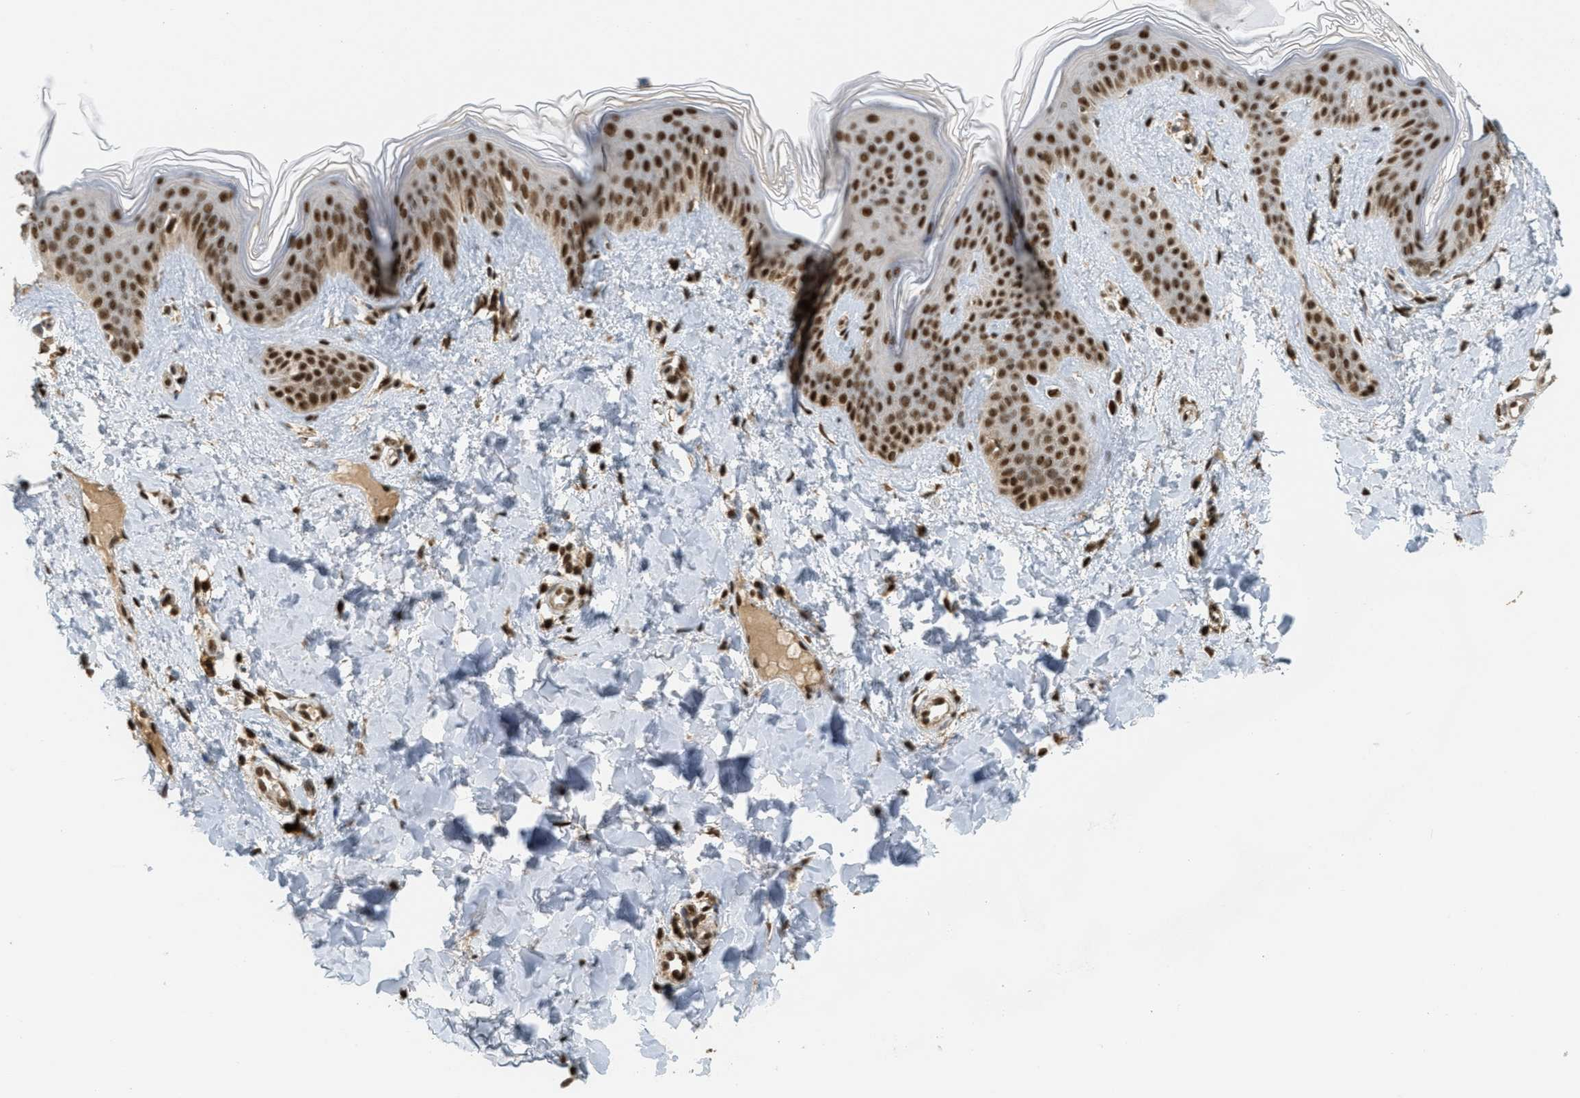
{"staining": {"intensity": "strong", "quantity": ">75%", "location": "cytoplasmic/membranous,nuclear"}, "tissue": "skin", "cell_type": "Fibroblasts", "image_type": "normal", "snomed": [{"axis": "morphology", "description": "Normal tissue, NOS"}, {"axis": "topography", "description": "Skin"}], "caption": "Normal skin was stained to show a protein in brown. There is high levels of strong cytoplasmic/membranous,nuclear expression in approximately >75% of fibroblasts. (DAB IHC, brown staining for protein, blue staining for nuclei).", "gene": "TLK1", "patient": {"sex": "female", "age": 17}}